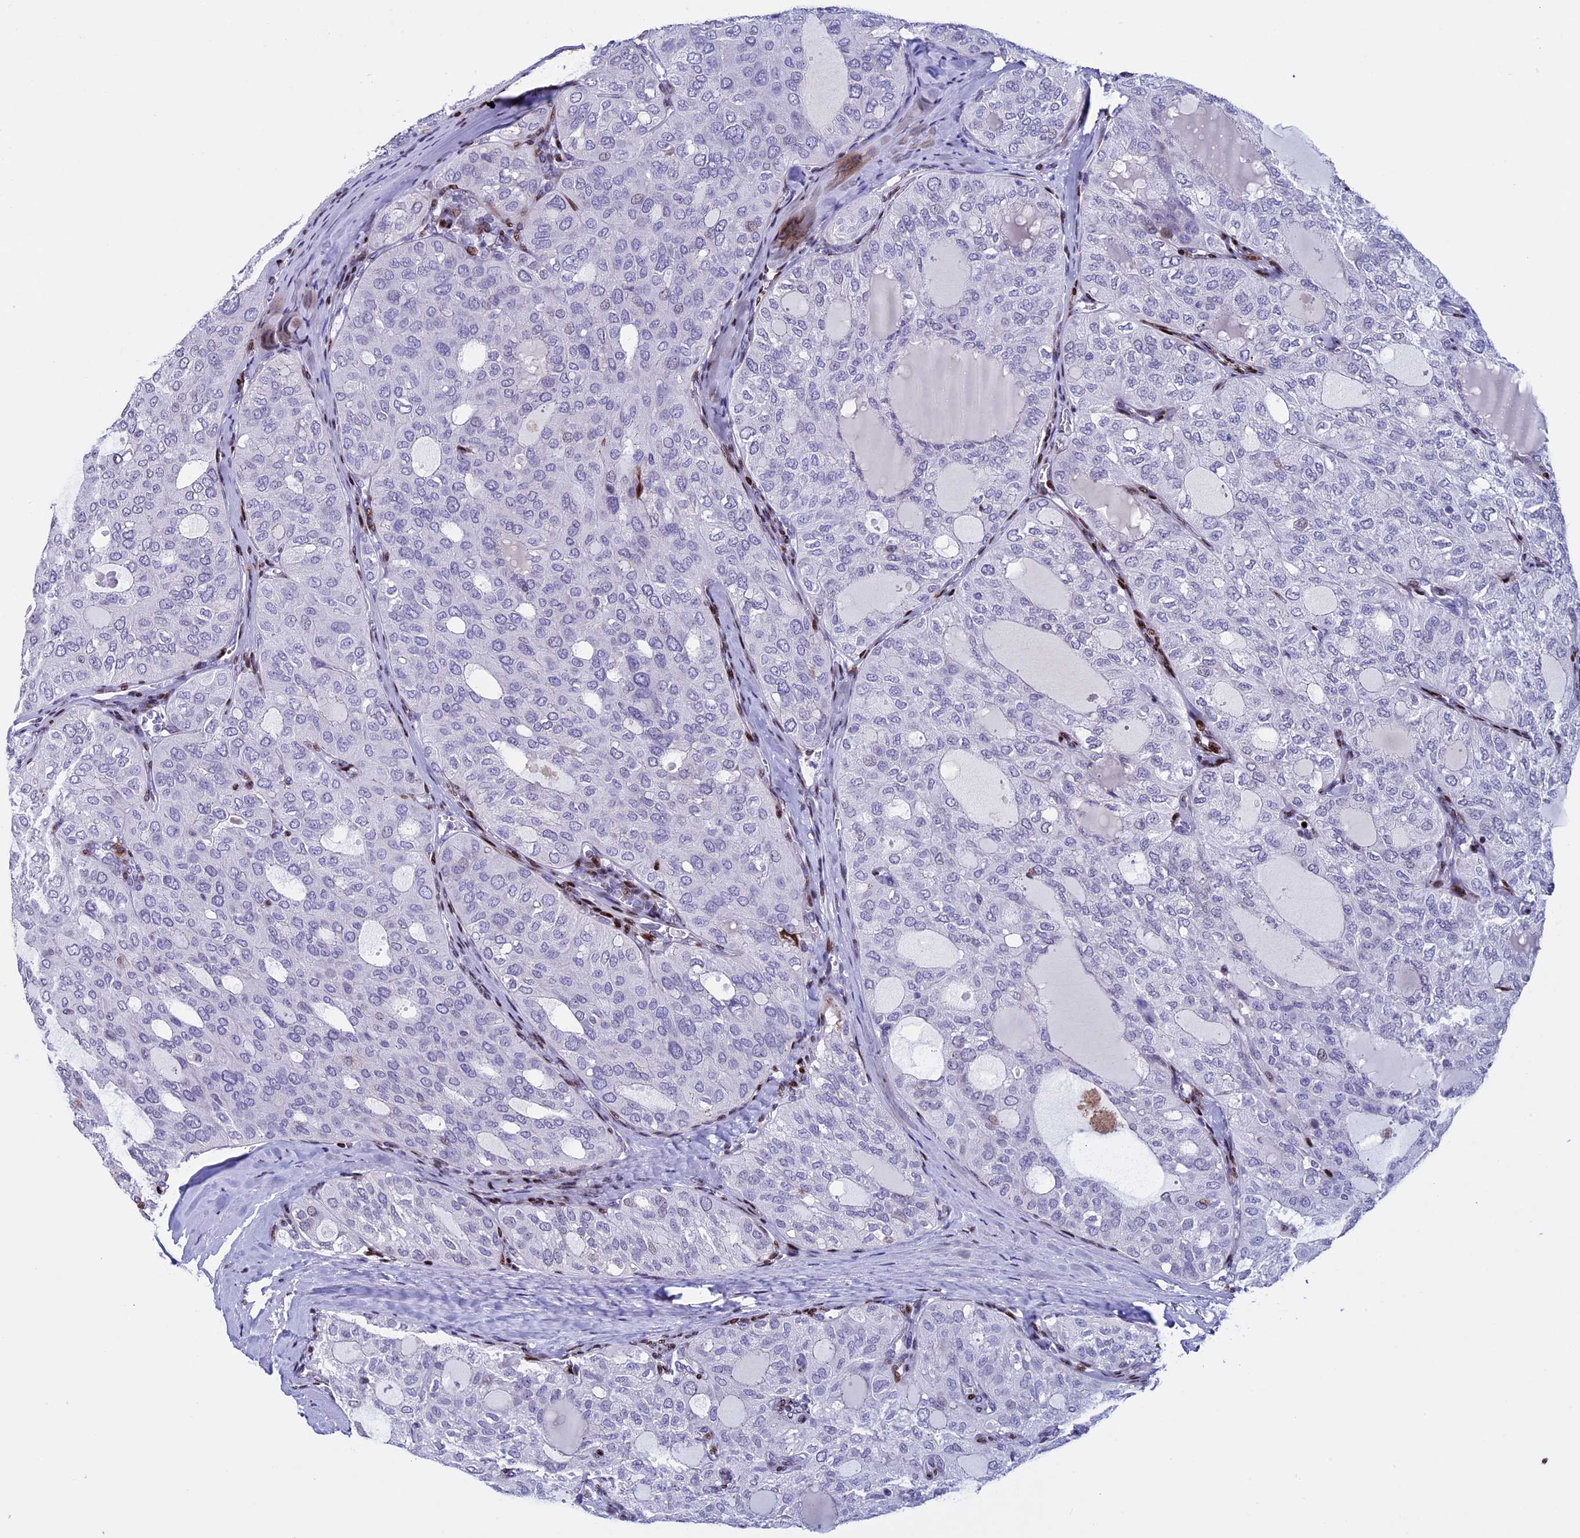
{"staining": {"intensity": "weak", "quantity": "<25%", "location": "nuclear"}, "tissue": "thyroid cancer", "cell_type": "Tumor cells", "image_type": "cancer", "snomed": [{"axis": "morphology", "description": "Follicular adenoma carcinoma, NOS"}, {"axis": "topography", "description": "Thyroid gland"}], "caption": "Immunohistochemical staining of thyroid follicular adenoma carcinoma displays no significant positivity in tumor cells.", "gene": "BTBD3", "patient": {"sex": "male", "age": 75}}